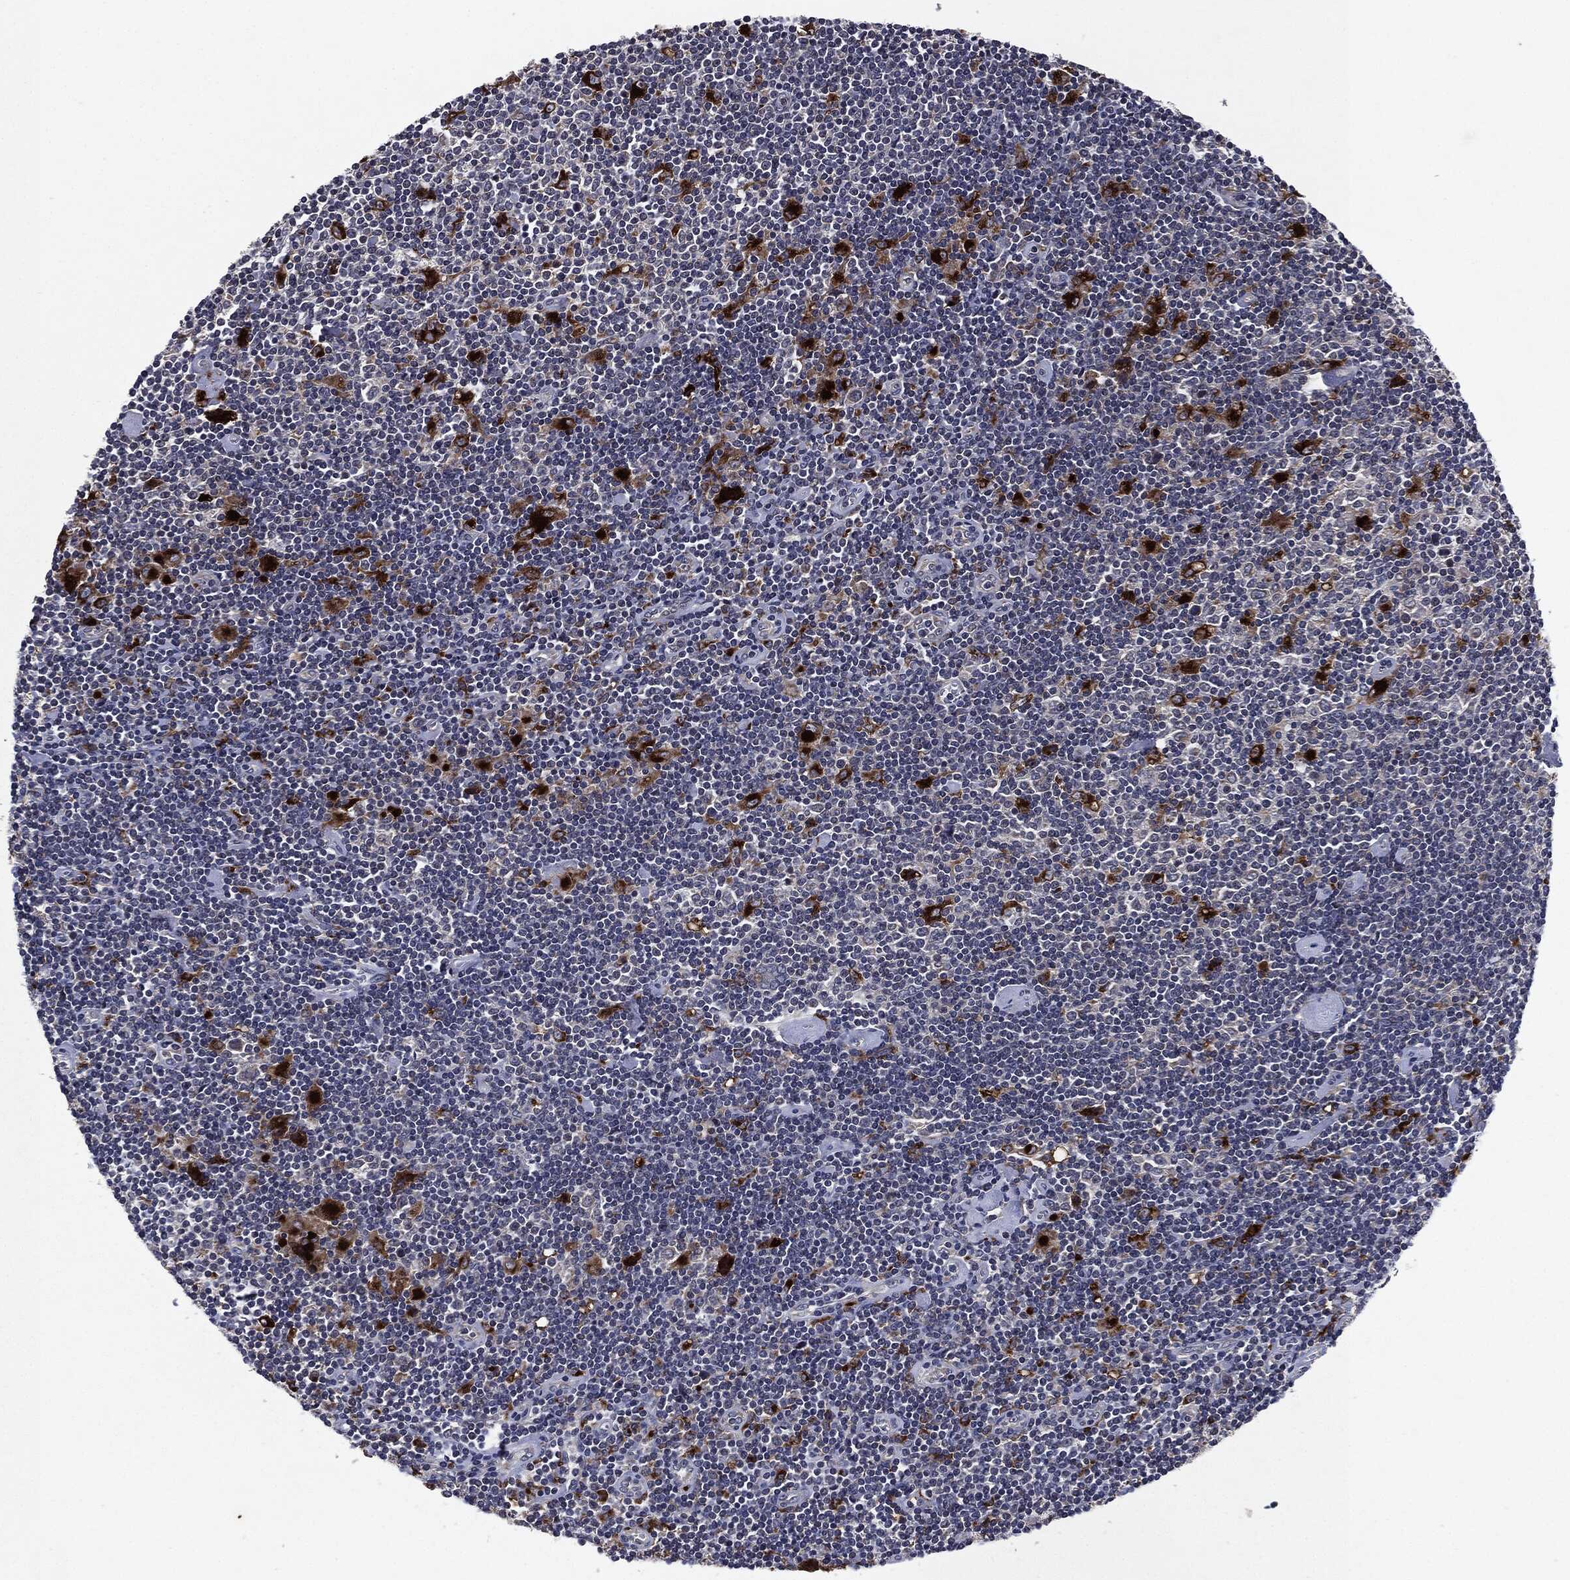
{"staining": {"intensity": "negative", "quantity": "none", "location": "none"}, "tissue": "lymphoma", "cell_type": "Tumor cells", "image_type": "cancer", "snomed": [{"axis": "morphology", "description": "Hodgkin's disease, NOS"}, {"axis": "topography", "description": "Lymph node"}], "caption": "Immunohistochemistry (IHC) of lymphoma demonstrates no staining in tumor cells.", "gene": "SLC31A2", "patient": {"sex": "male", "age": 40}}